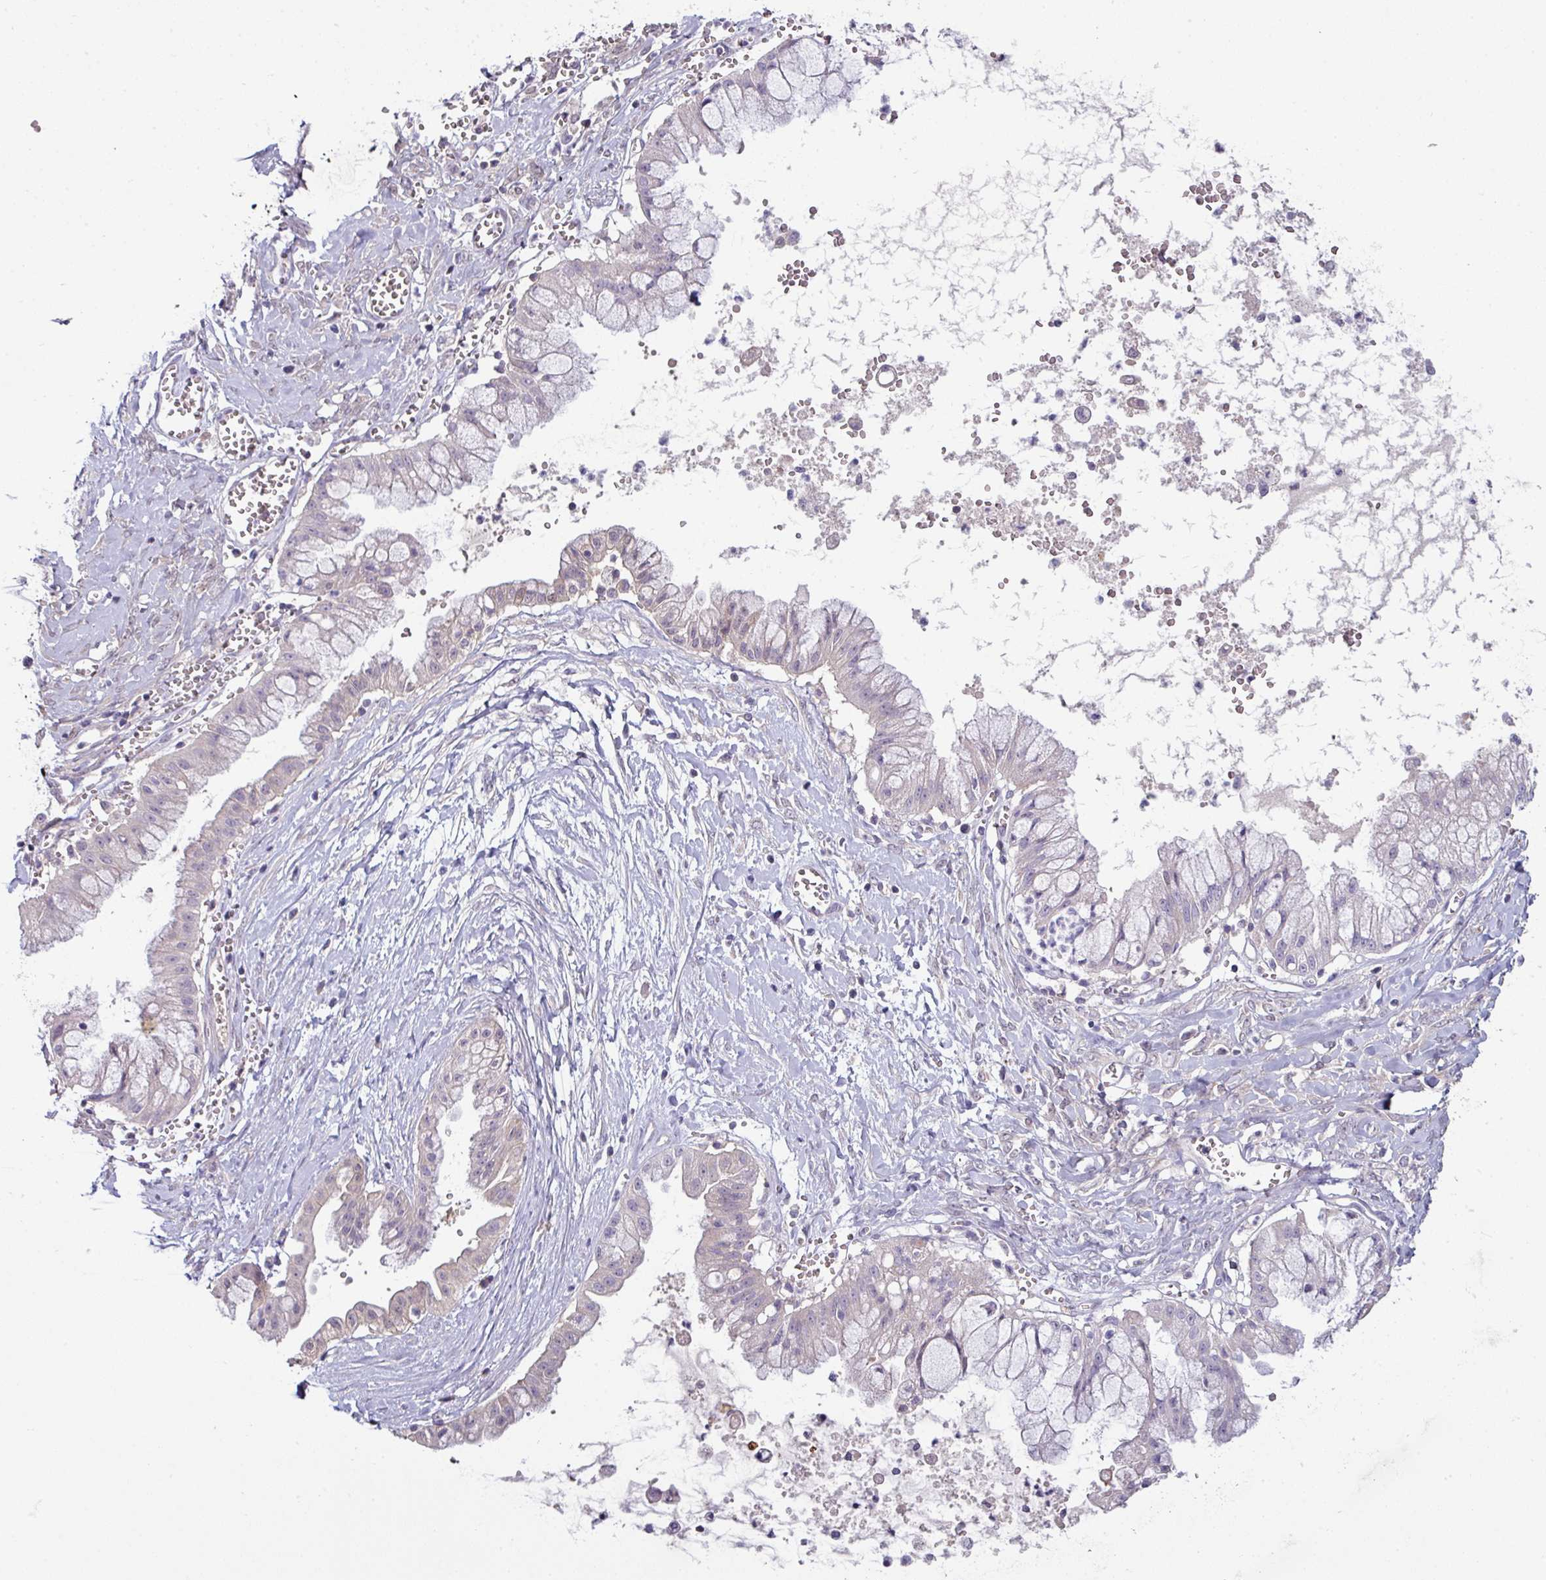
{"staining": {"intensity": "negative", "quantity": "none", "location": "none"}, "tissue": "ovarian cancer", "cell_type": "Tumor cells", "image_type": "cancer", "snomed": [{"axis": "morphology", "description": "Cystadenocarcinoma, mucinous, NOS"}, {"axis": "topography", "description": "Ovary"}], "caption": "This is a image of immunohistochemistry (IHC) staining of ovarian cancer (mucinous cystadenocarcinoma), which shows no positivity in tumor cells. (DAB immunohistochemistry with hematoxylin counter stain).", "gene": "SLAMF6", "patient": {"sex": "female", "age": 70}}